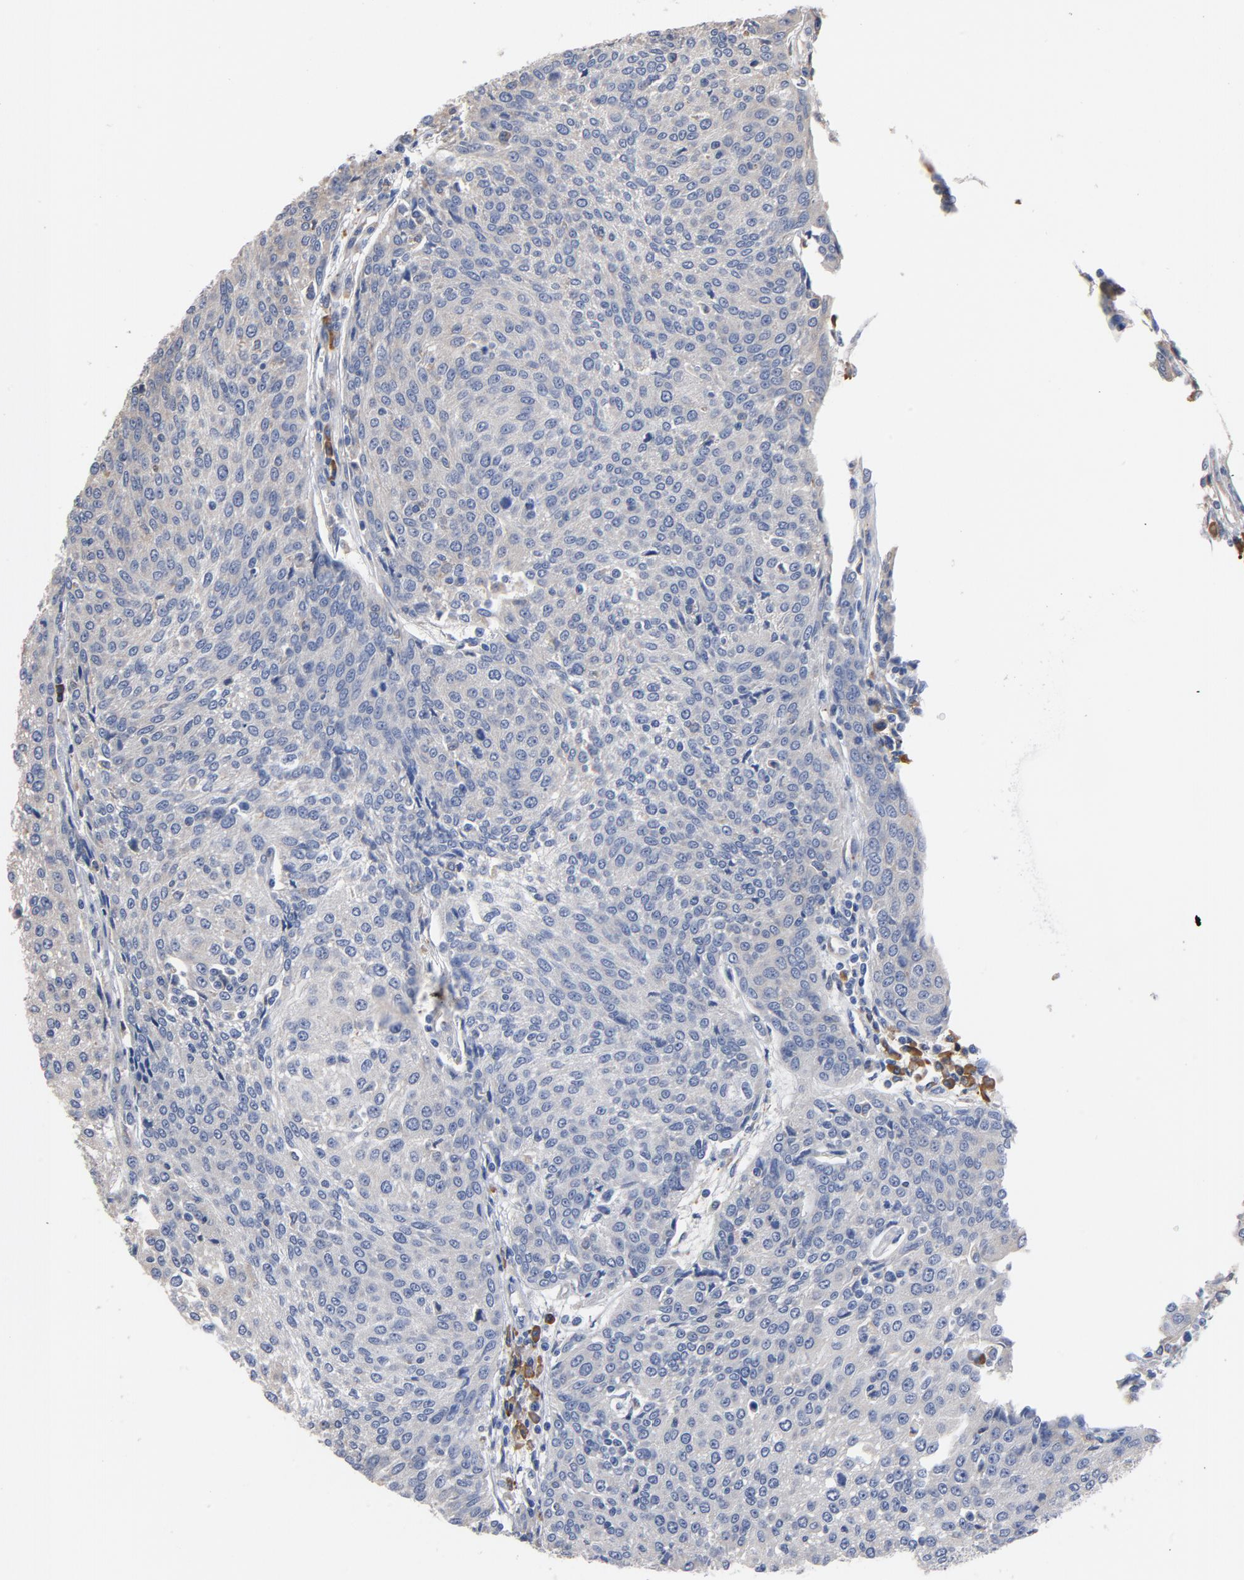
{"staining": {"intensity": "negative", "quantity": "none", "location": "none"}, "tissue": "urothelial cancer", "cell_type": "Tumor cells", "image_type": "cancer", "snomed": [{"axis": "morphology", "description": "Urothelial carcinoma, High grade"}, {"axis": "topography", "description": "Urinary bladder"}], "caption": "A photomicrograph of human urothelial cancer is negative for staining in tumor cells. Brightfield microscopy of immunohistochemistry stained with DAB (brown) and hematoxylin (blue), captured at high magnification.", "gene": "TLR4", "patient": {"sex": "female", "age": 85}}